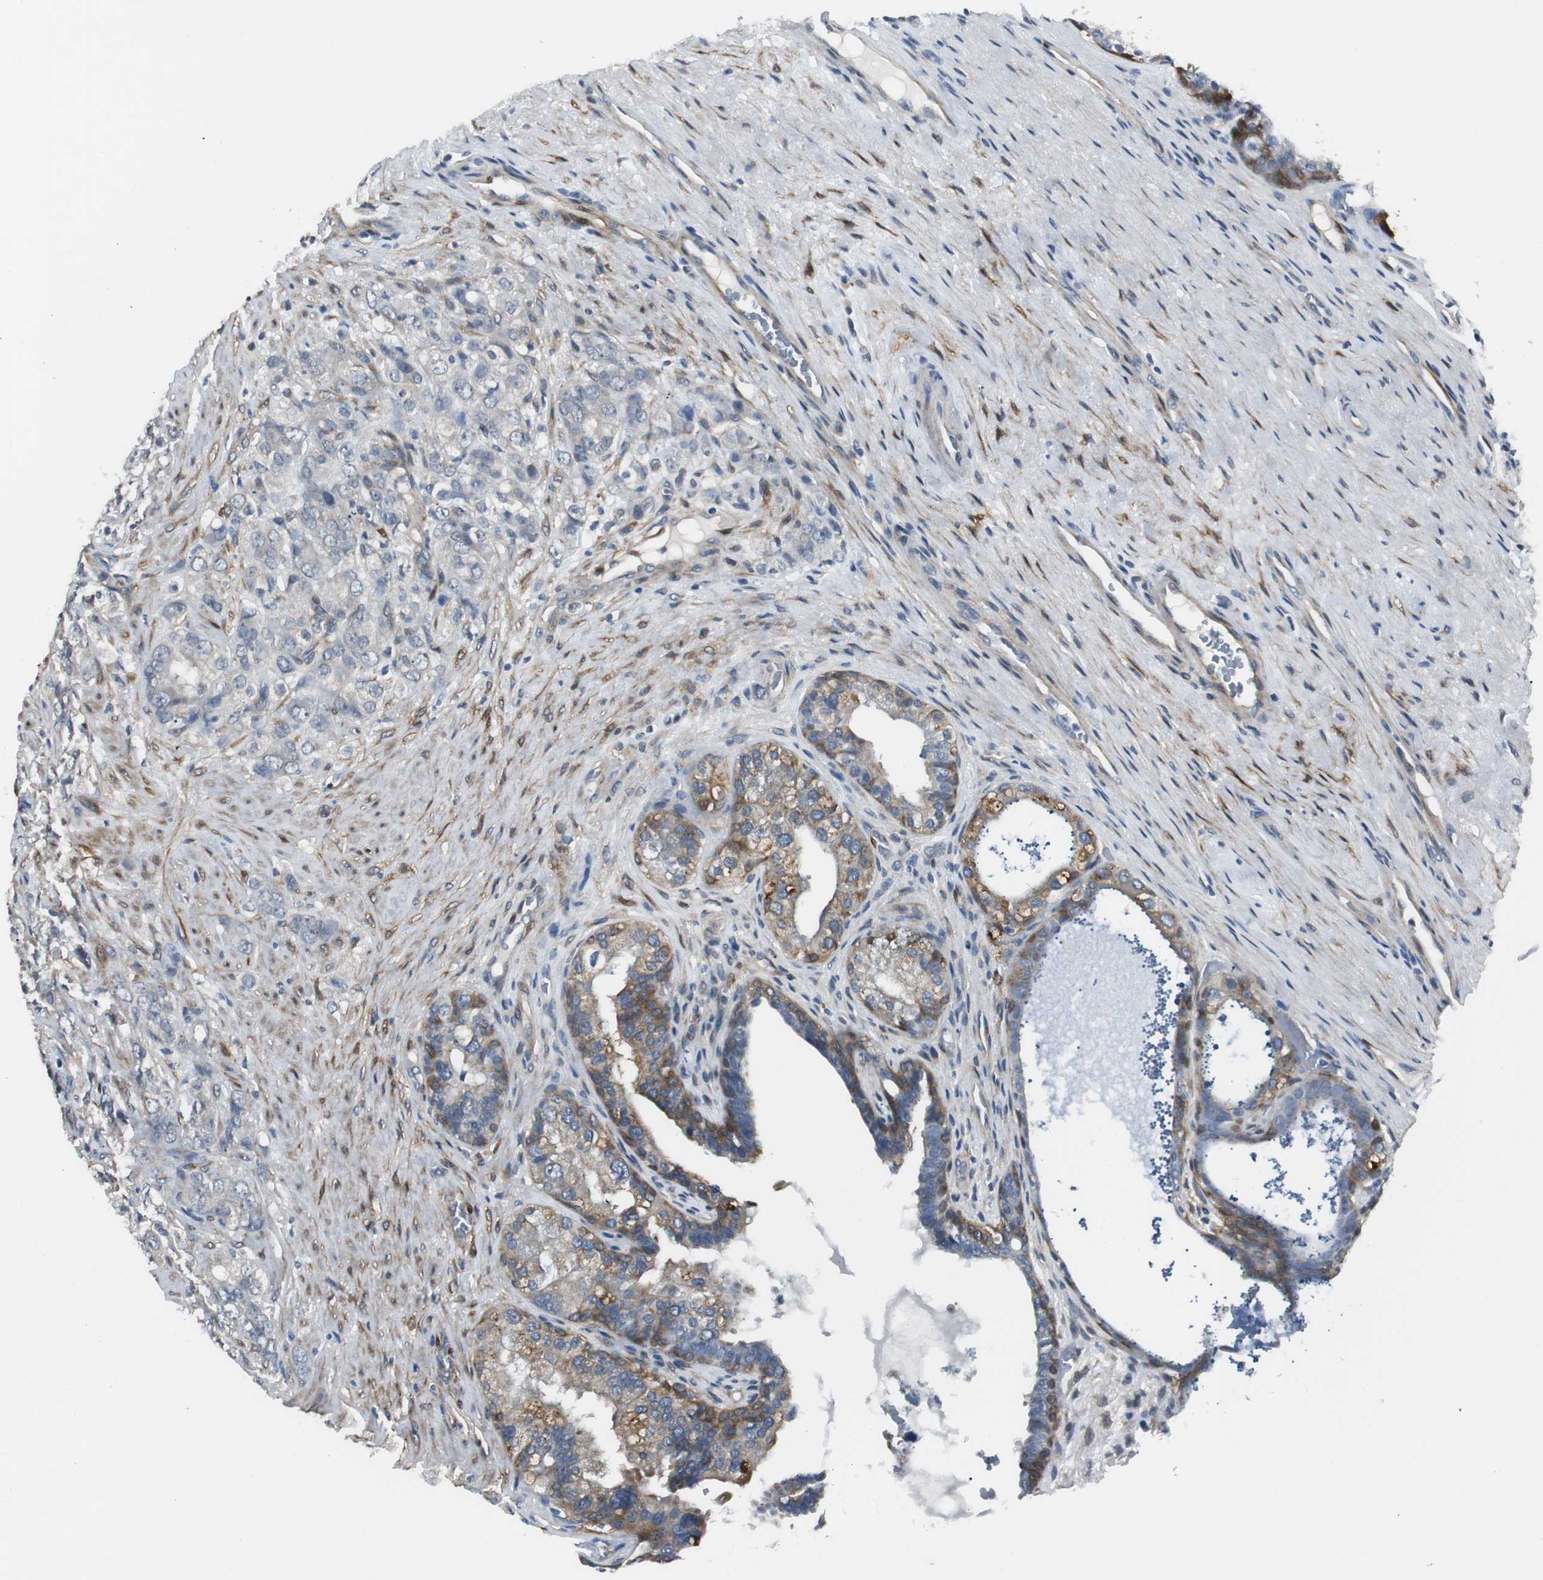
{"staining": {"intensity": "moderate", "quantity": "25%-75%", "location": "cytoplasmic/membranous"}, "tissue": "prostate cancer", "cell_type": "Tumor cells", "image_type": "cancer", "snomed": [{"axis": "morphology", "description": "Adenocarcinoma, High grade"}, {"axis": "topography", "description": "Prostate"}], "caption": "There is medium levels of moderate cytoplasmic/membranous expression in tumor cells of prostate cancer, as demonstrated by immunohistochemical staining (brown color).", "gene": "FHL2", "patient": {"sex": "male", "age": 68}}